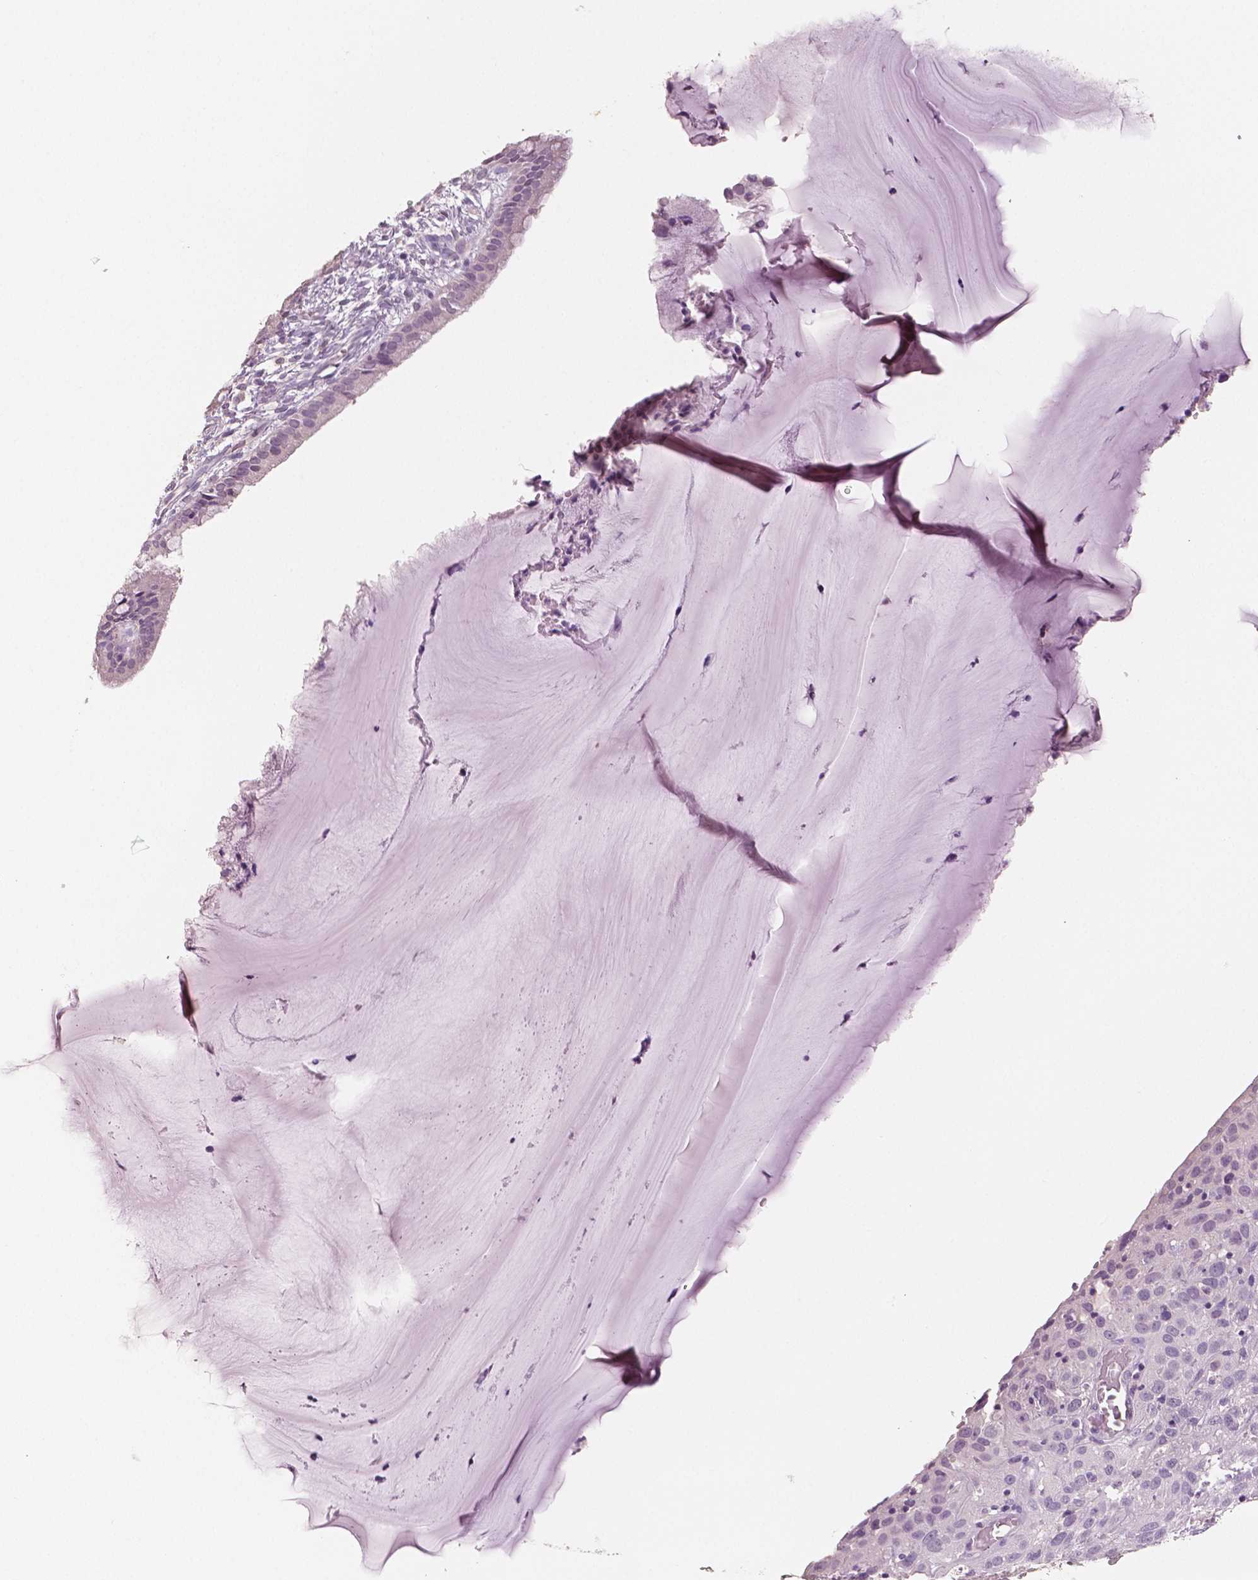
{"staining": {"intensity": "negative", "quantity": "none", "location": "none"}, "tissue": "cervical cancer", "cell_type": "Tumor cells", "image_type": "cancer", "snomed": [{"axis": "morphology", "description": "Squamous cell carcinoma, NOS"}, {"axis": "topography", "description": "Cervix"}], "caption": "A high-resolution micrograph shows immunohistochemistry staining of cervical cancer, which demonstrates no significant staining in tumor cells.", "gene": "NECAB2", "patient": {"sex": "female", "age": 32}}